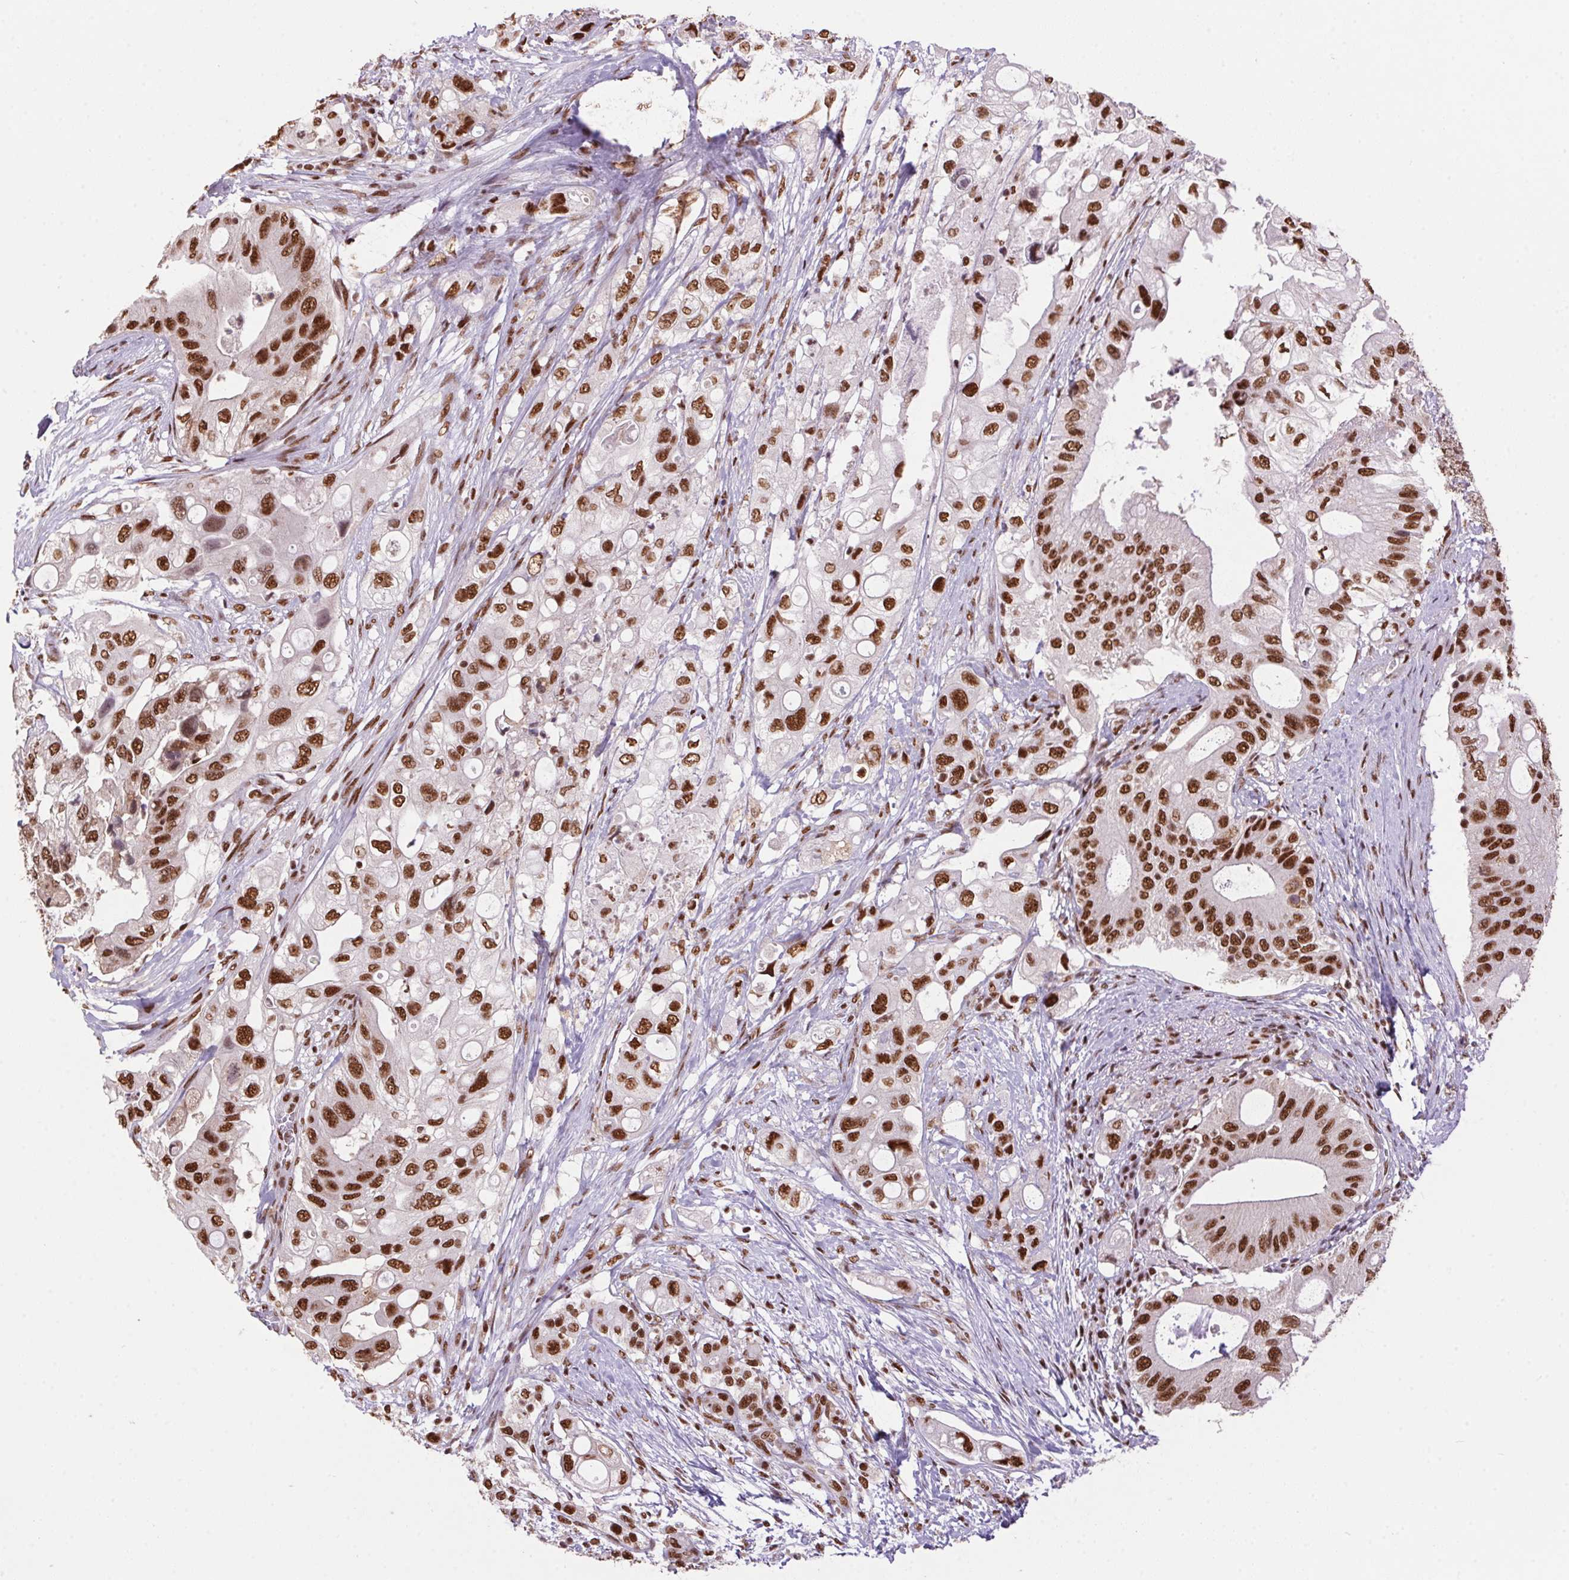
{"staining": {"intensity": "strong", "quantity": ">75%", "location": "nuclear"}, "tissue": "pancreatic cancer", "cell_type": "Tumor cells", "image_type": "cancer", "snomed": [{"axis": "morphology", "description": "Adenocarcinoma, NOS"}, {"axis": "topography", "description": "Pancreas"}], "caption": "Protein staining of pancreatic cancer (adenocarcinoma) tissue reveals strong nuclear positivity in about >75% of tumor cells.", "gene": "ZNF207", "patient": {"sex": "female", "age": 72}}